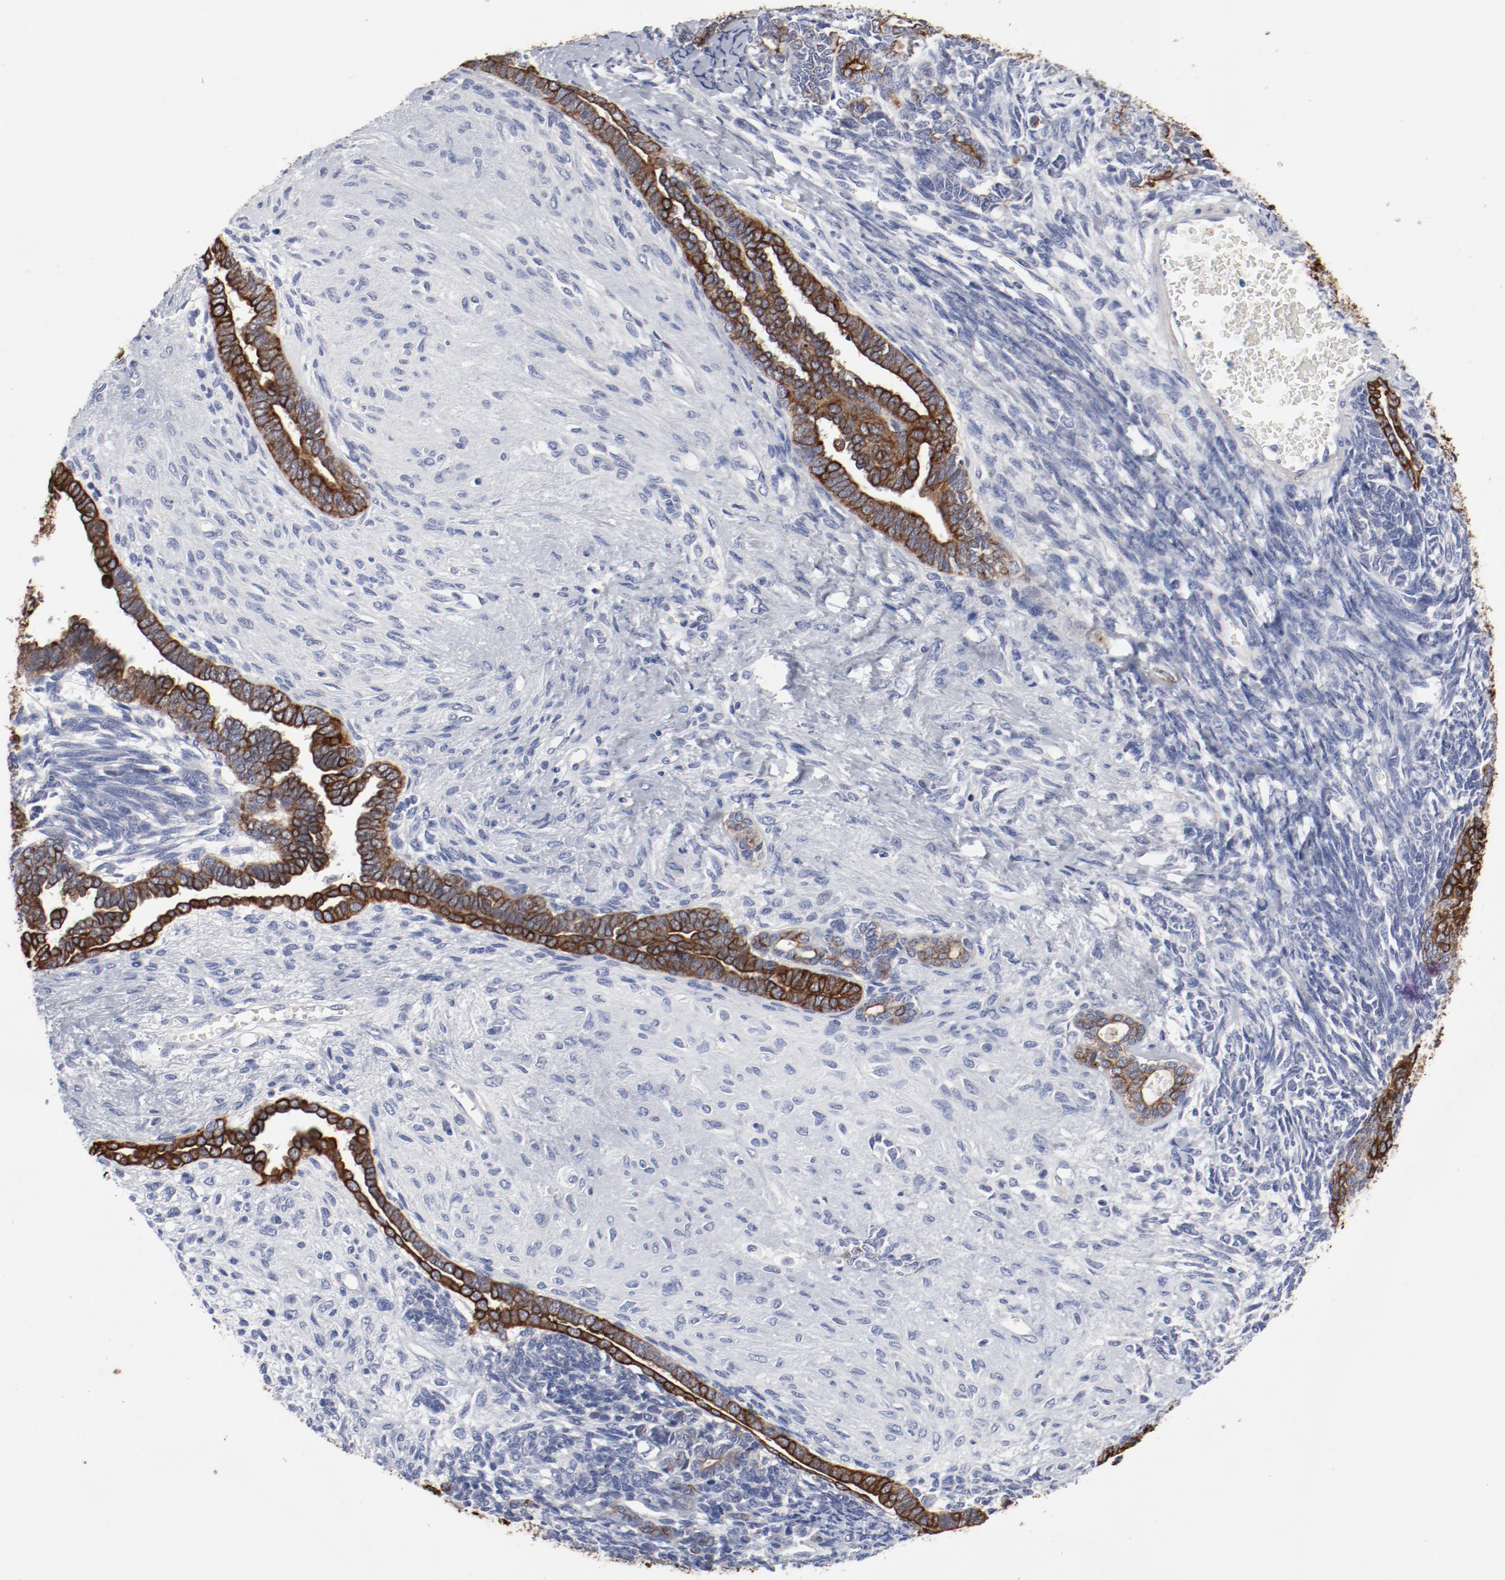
{"staining": {"intensity": "strong", "quantity": "25%-75%", "location": "cytoplasmic/membranous"}, "tissue": "endometrial cancer", "cell_type": "Tumor cells", "image_type": "cancer", "snomed": [{"axis": "morphology", "description": "Neoplasm, malignant, NOS"}, {"axis": "topography", "description": "Endometrium"}], "caption": "DAB immunohistochemical staining of endometrial cancer (neoplasm (malignant)) exhibits strong cytoplasmic/membranous protein staining in approximately 25%-75% of tumor cells. The protein of interest is stained brown, and the nuclei are stained in blue (DAB (3,3'-diaminobenzidine) IHC with brightfield microscopy, high magnification).", "gene": "TSPAN6", "patient": {"sex": "female", "age": 74}}